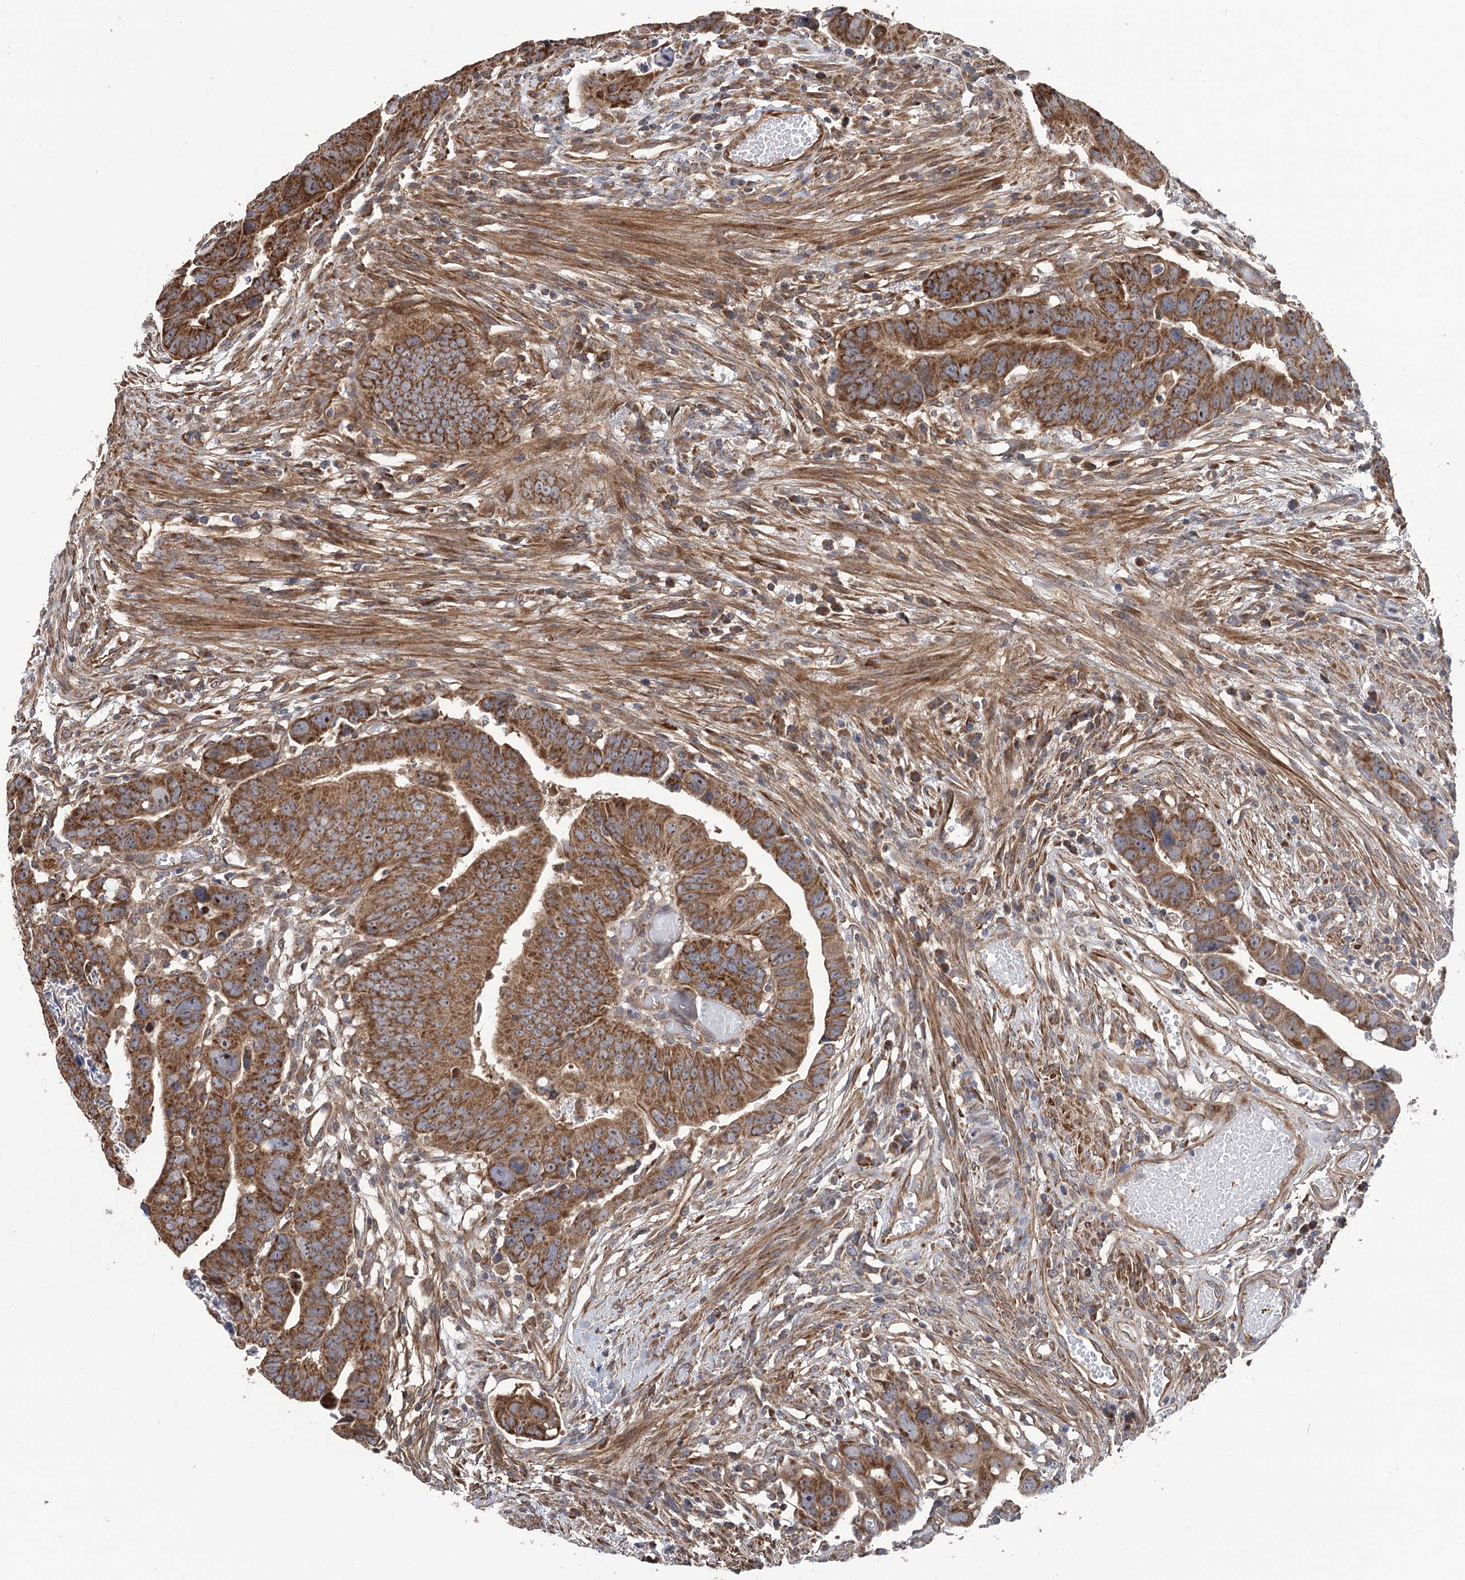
{"staining": {"intensity": "strong", "quantity": ">75%", "location": "cytoplasmic/membranous"}, "tissue": "colorectal cancer", "cell_type": "Tumor cells", "image_type": "cancer", "snomed": [{"axis": "morphology", "description": "Adenocarcinoma, NOS"}, {"axis": "topography", "description": "Rectum"}], "caption": "Tumor cells display high levels of strong cytoplasmic/membranous staining in approximately >75% of cells in human colorectal adenocarcinoma.", "gene": "RWDD4", "patient": {"sex": "female", "age": 65}}